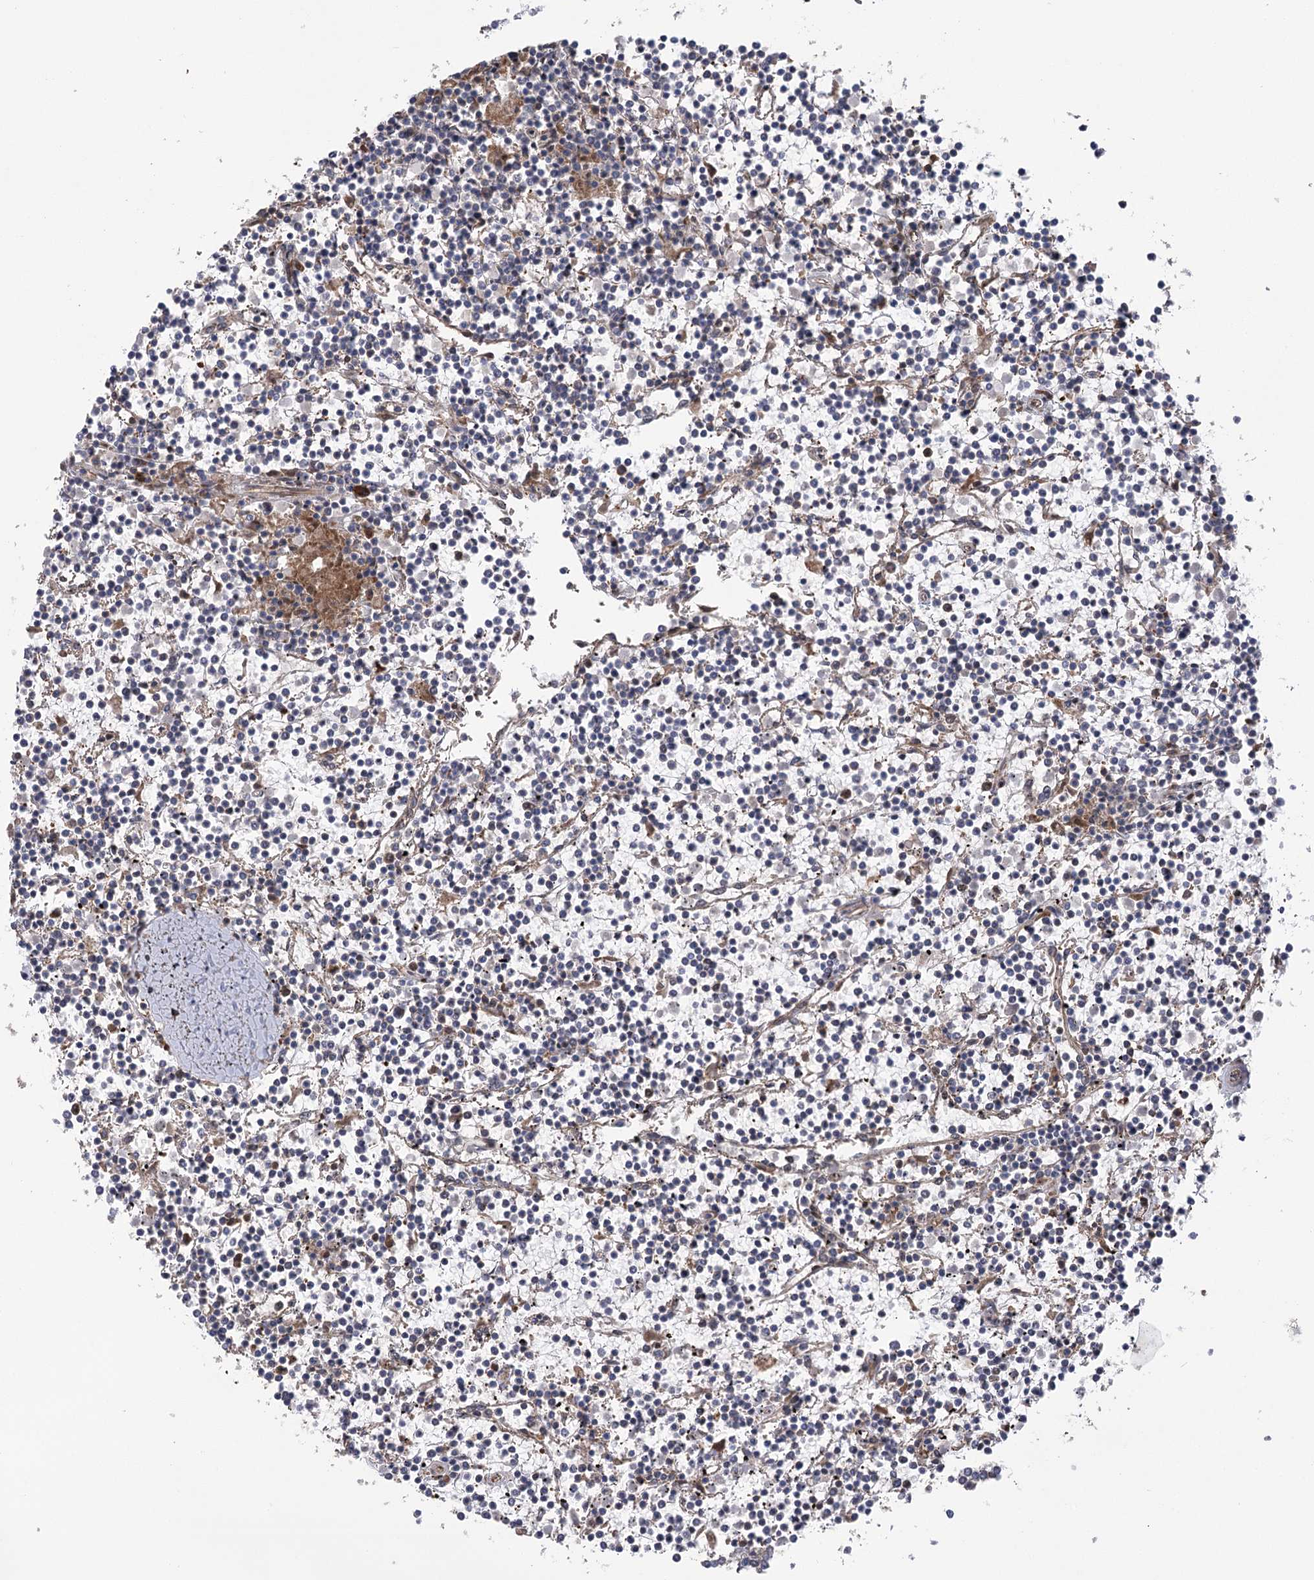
{"staining": {"intensity": "negative", "quantity": "none", "location": "none"}, "tissue": "lymphoma", "cell_type": "Tumor cells", "image_type": "cancer", "snomed": [{"axis": "morphology", "description": "Malignant lymphoma, non-Hodgkin's type, Low grade"}, {"axis": "topography", "description": "Spleen"}], "caption": "Immunohistochemistry of lymphoma displays no expression in tumor cells. (DAB (3,3'-diaminobenzidine) IHC with hematoxylin counter stain).", "gene": "KCNN2", "patient": {"sex": "female", "age": 19}}